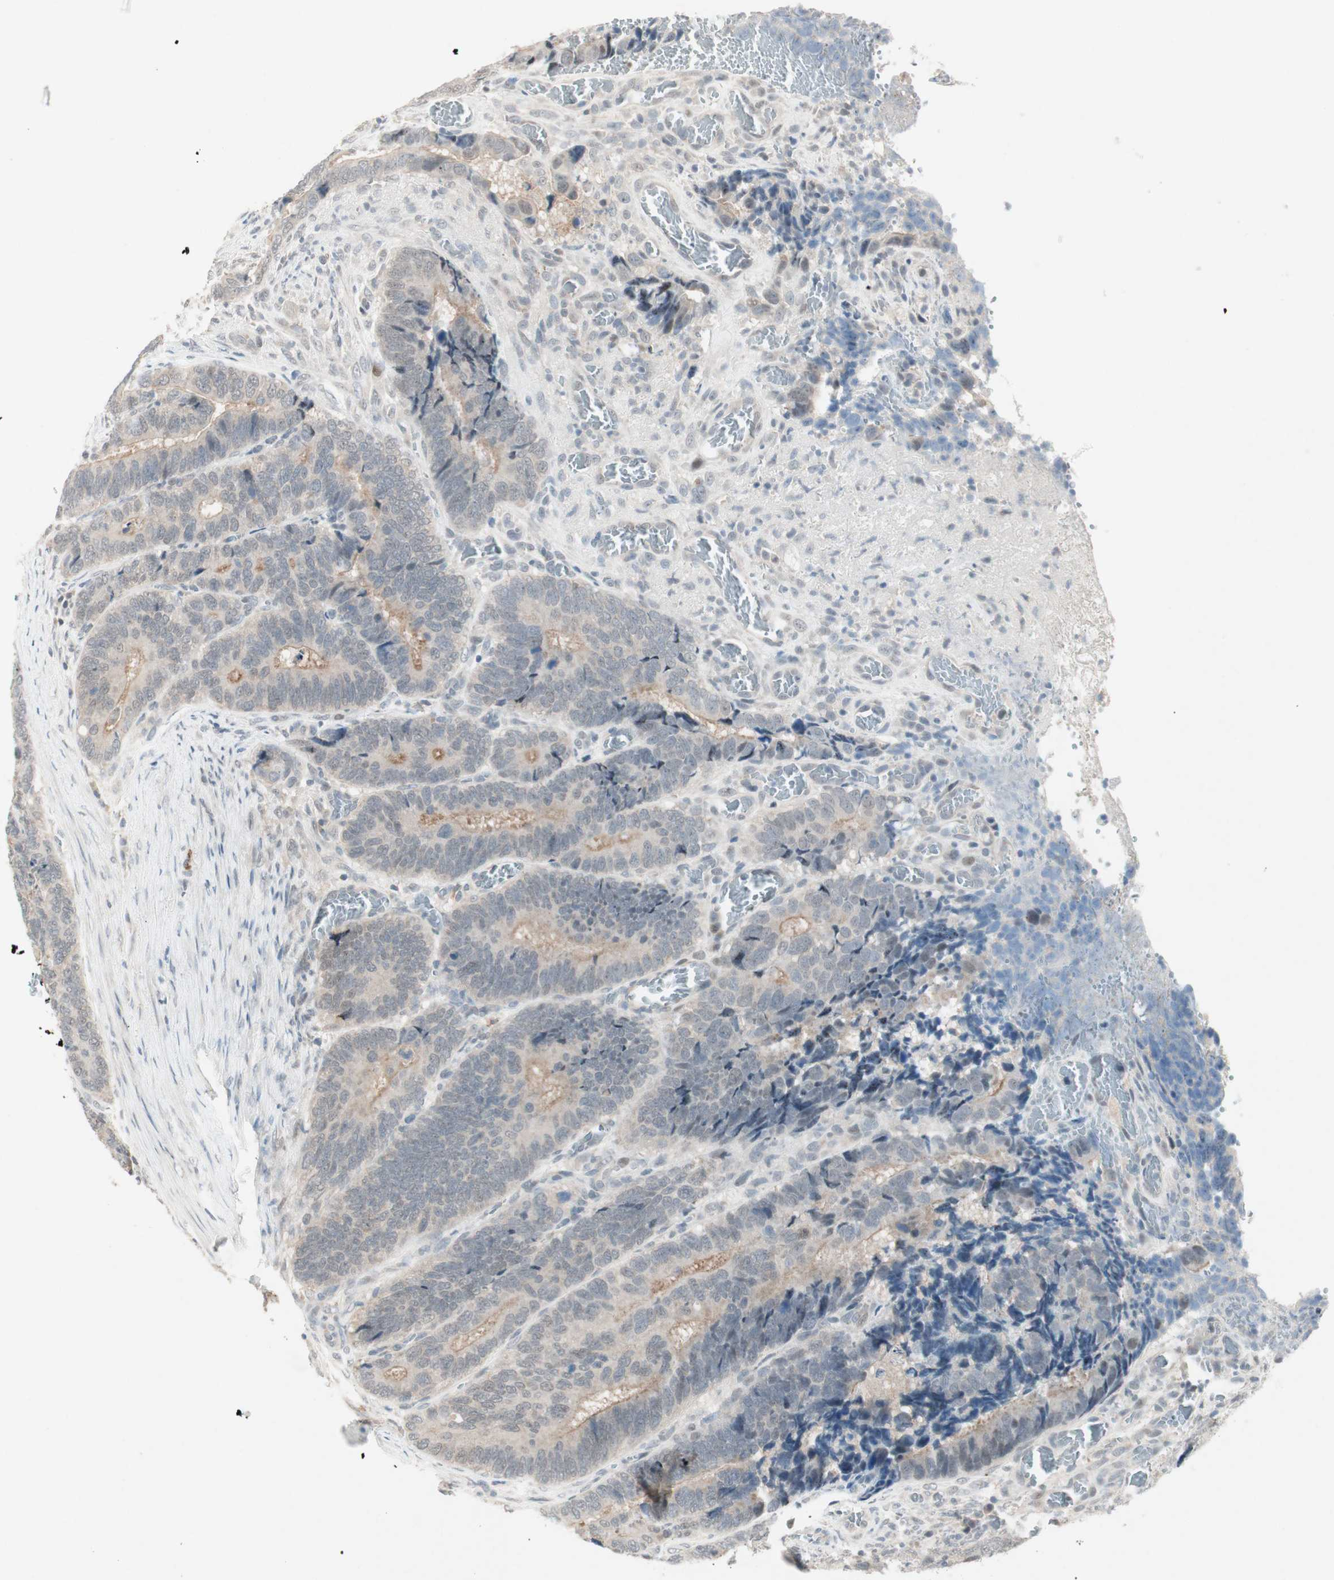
{"staining": {"intensity": "weak", "quantity": "25%-75%", "location": "cytoplasmic/membranous"}, "tissue": "colorectal cancer", "cell_type": "Tumor cells", "image_type": "cancer", "snomed": [{"axis": "morphology", "description": "Adenocarcinoma, NOS"}, {"axis": "topography", "description": "Colon"}], "caption": "This histopathology image reveals immunohistochemistry (IHC) staining of adenocarcinoma (colorectal), with low weak cytoplasmic/membranous expression in approximately 25%-75% of tumor cells.", "gene": "RTL6", "patient": {"sex": "male", "age": 72}}